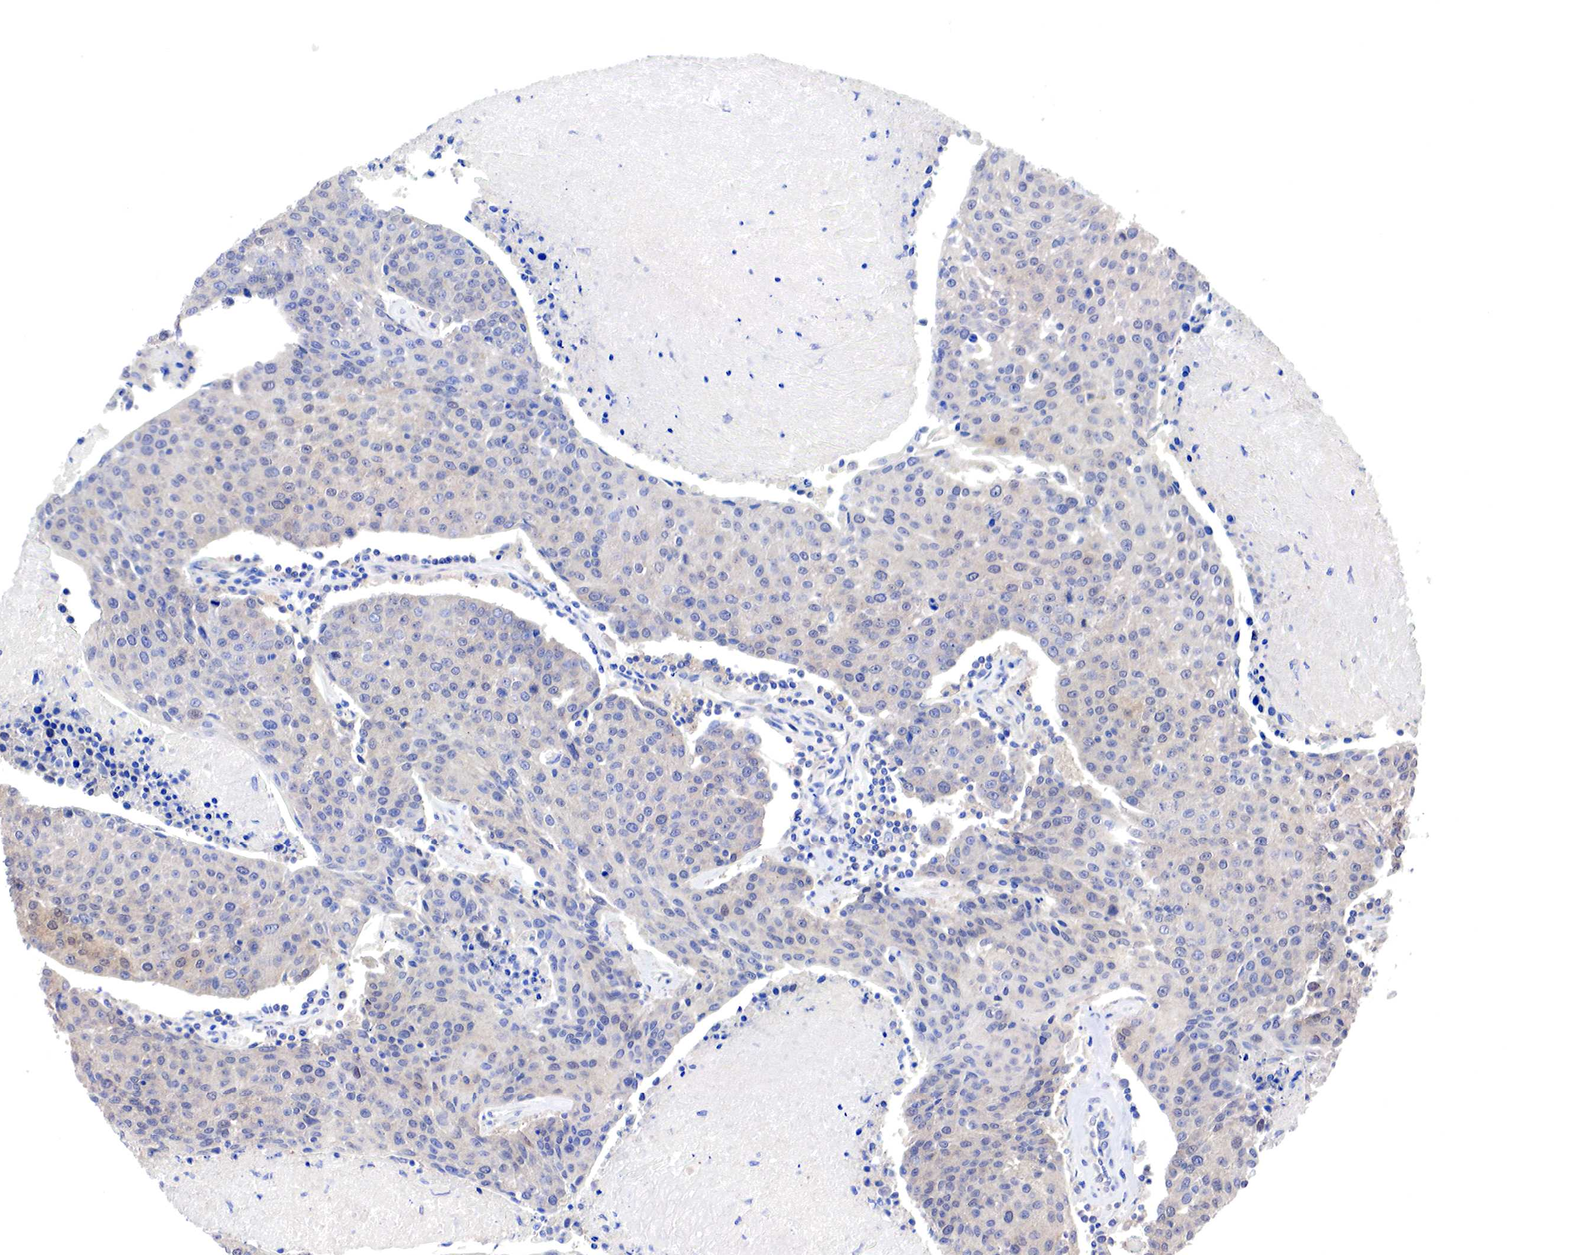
{"staining": {"intensity": "weak", "quantity": "25%-75%", "location": "cytoplasmic/membranous"}, "tissue": "urothelial cancer", "cell_type": "Tumor cells", "image_type": "cancer", "snomed": [{"axis": "morphology", "description": "Urothelial carcinoma, High grade"}, {"axis": "topography", "description": "Urinary bladder"}], "caption": "An image of urothelial cancer stained for a protein reveals weak cytoplasmic/membranous brown staining in tumor cells. The staining is performed using DAB brown chromogen to label protein expression. The nuclei are counter-stained blue using hematoxylin.", "gene": "PABIR2", "patient": {"sex": "female", "age": 85}}